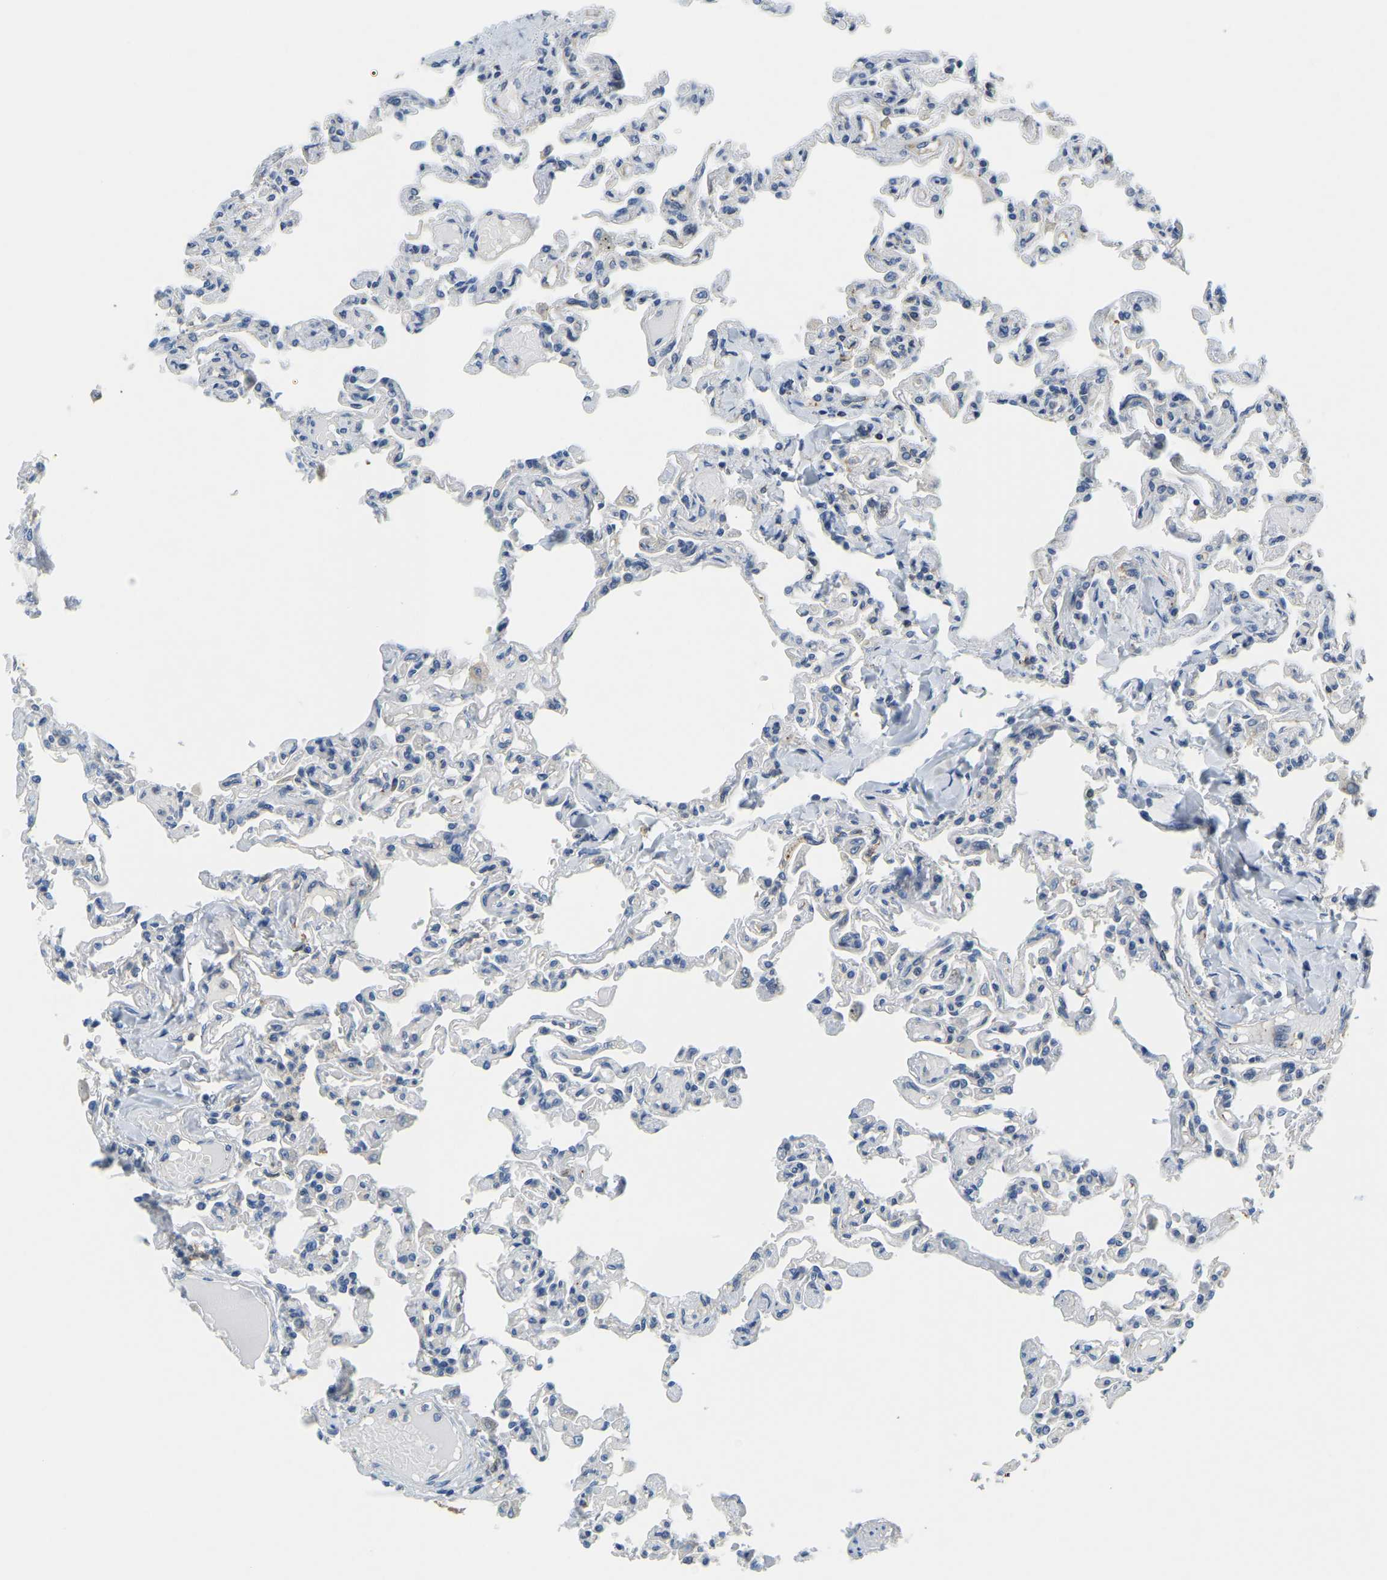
{"staining": {"intensity": "negative", "quantity": "none", "location": "none"}, "tissue": "lung", "cell_type": "Alveolar cells", "image_type": "normal", "snomed": [{"axis": "morphology", "description": "Normal tissue, NOS"}, {"axis": "topography", "description": "Lung"}], "caption": "Protein analysis of normal lung exhibits no significant expression in alveolar cells. The staining was performed using DAB to visualize the protein expression in brown, while the nuclei were stained in blue with hematoxylin (Magnification: 20x).", "gene": "RRP1", "patient": {"sex": "male", "age": 21}}